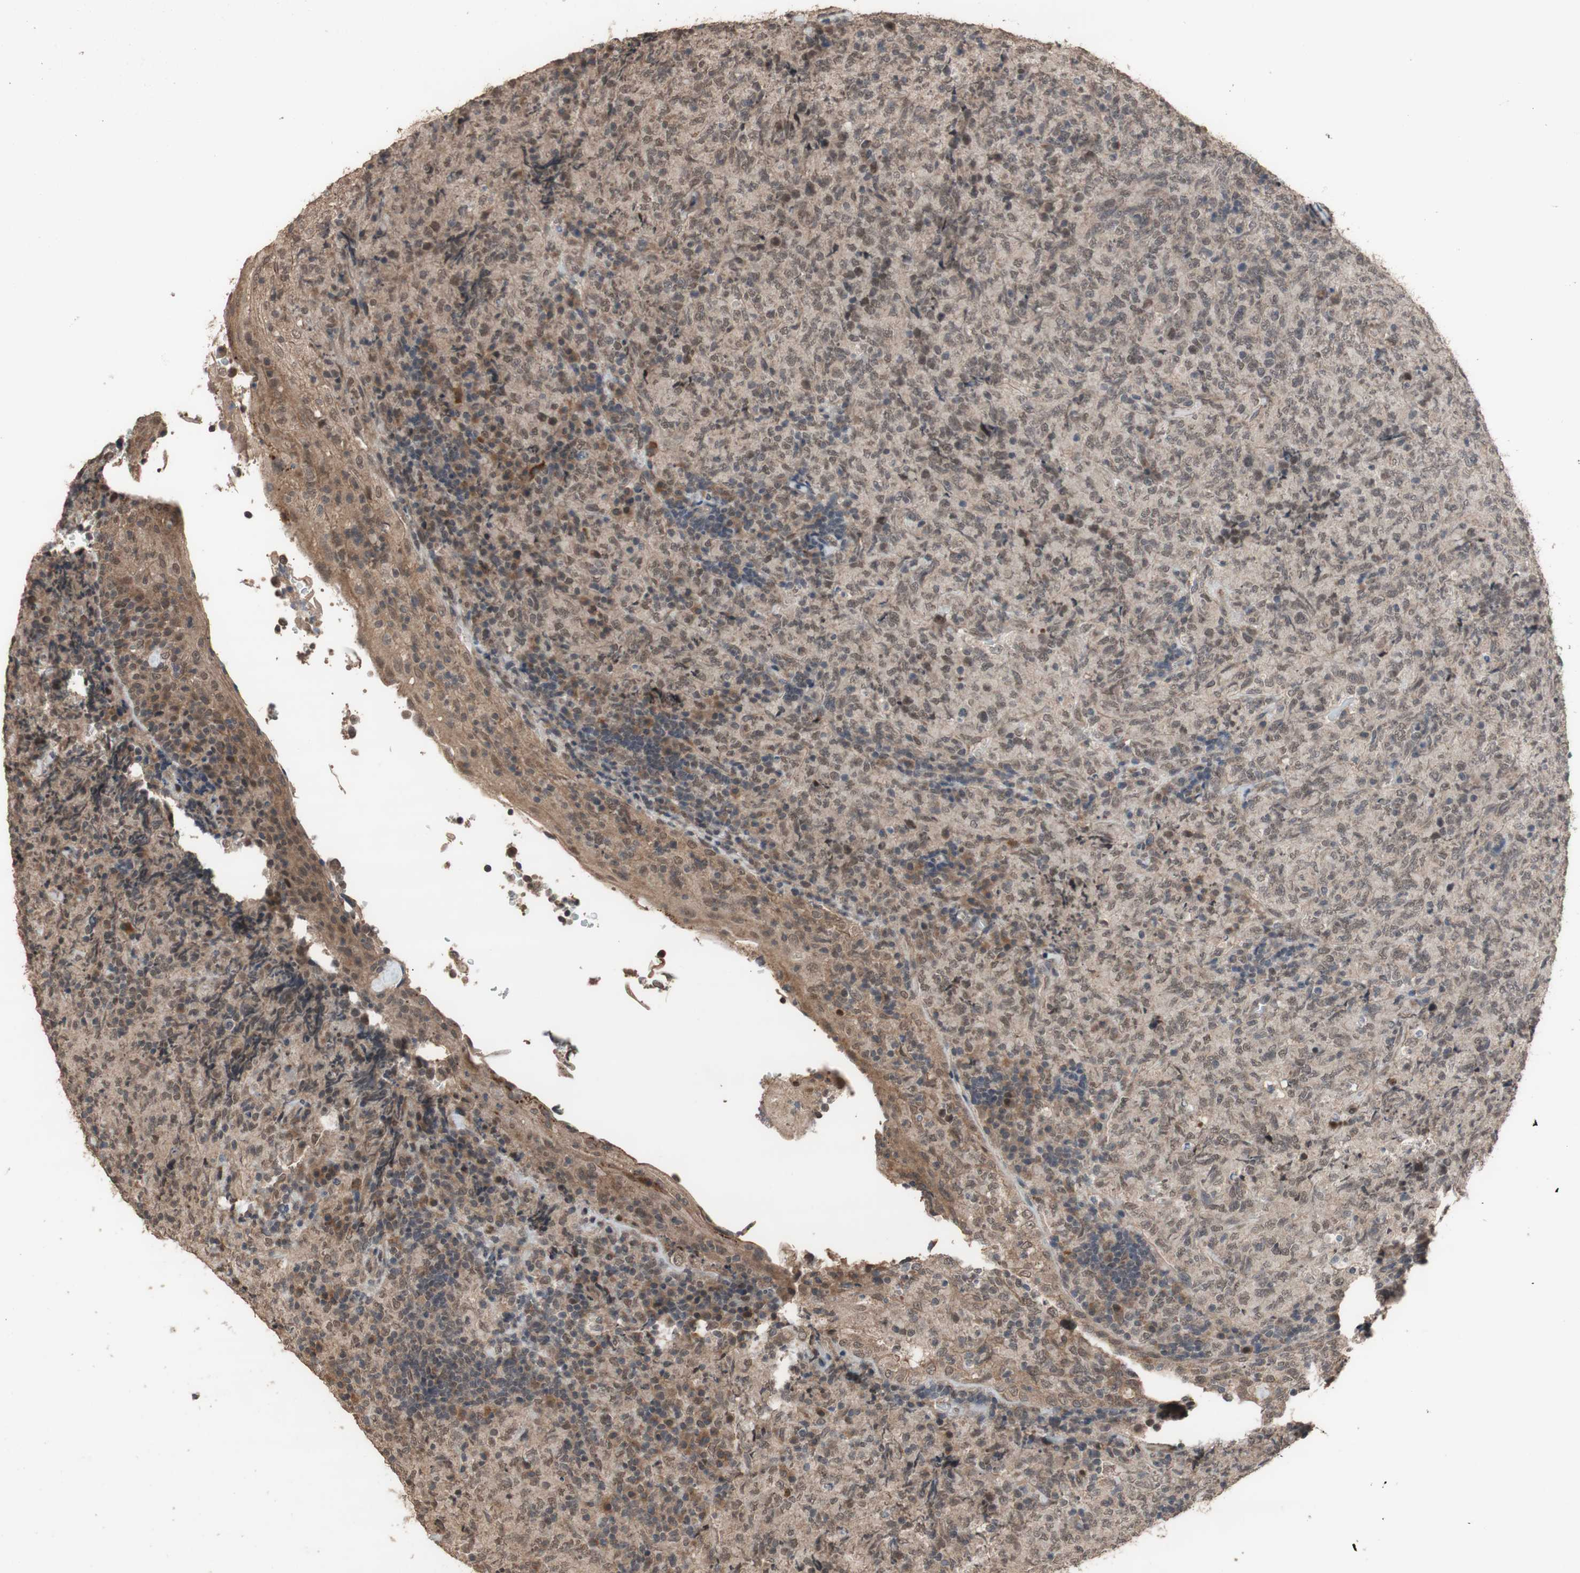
{"staining": {"intensity": "weak", "quantity": ">75%", "location": "cytoplasmic/membranous,nuclear"}, "tissue": "lymphoma", "cell_type": "Tumor cells", "image_type": "cancer", "snomed": [{"axis": "morphology", "description": "Malignant lymphoma, non-Hodgkin's type, High grade"}, {"axis": "topography", "description": "Tonsil"}], "caption": "Lymphoma stained with a brown dye exhibits weak cytoplasmic/membranous and nuclear positive expression in about >75% of tumor cells.", "gene": "KANSL1", "patient": {"sex": "female", "age": 36}}